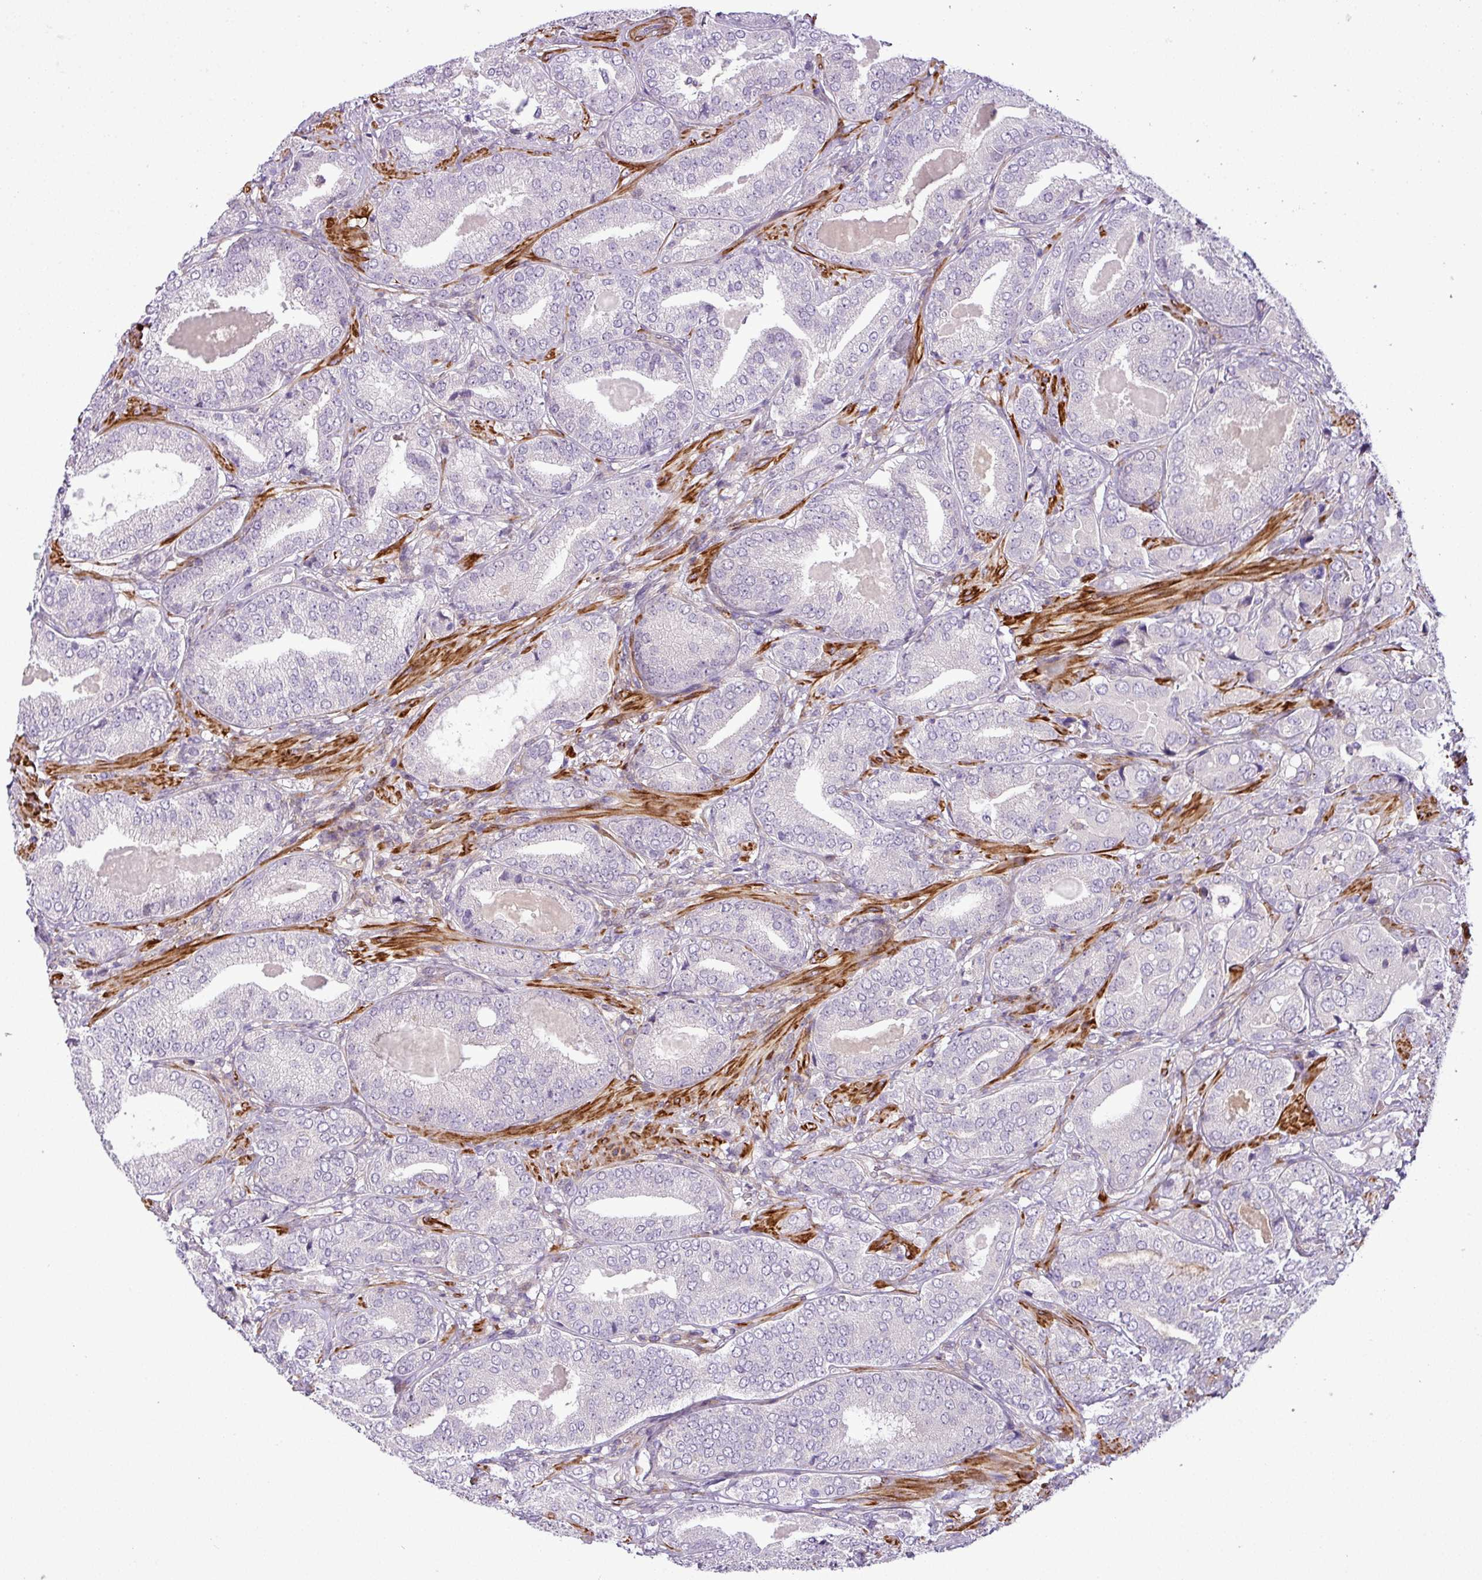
{"staining": {"intensity": "negative", "quantity": "none", "location": "none"}, "tissue": "prostate cancer", "cell_type": "Tumor cells", "image_type": "cancer", "snomed": [{"axis": "morphology", "description": "Adenocarcinoma, High grade"}, {"axis": "topography", "description": "Prostate"}], "caption": "This is an immunohistochemistry photomicrograph of human prostate cancer. There is no staining in tumor cells.", "gene": "NBEAL2", "patient": {"sex": "male", "age": 63}}